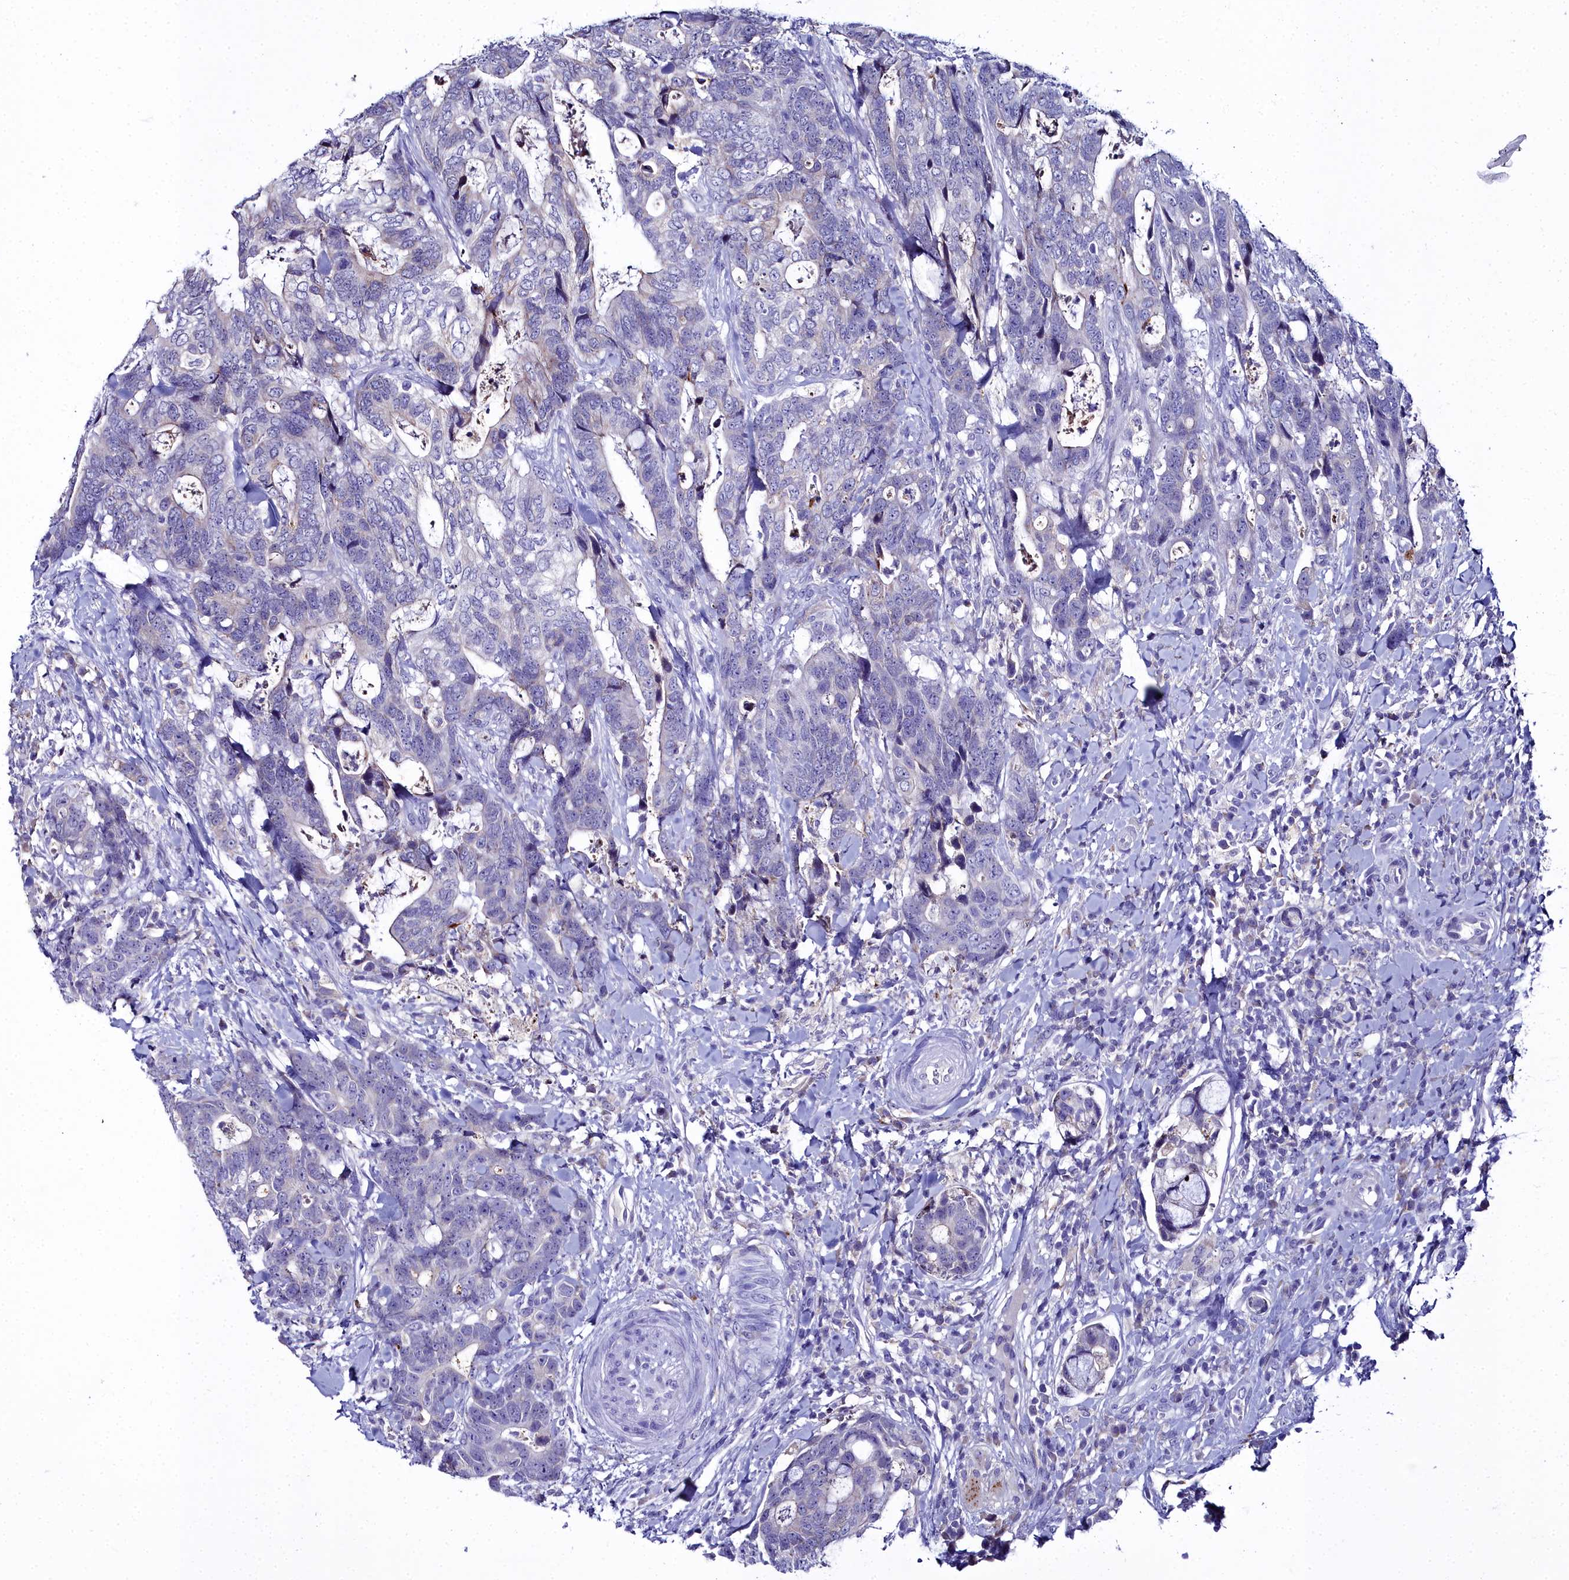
{"staining": {"intensity": "negative", "quantity": "none", "location": "none"}, "tissue": "colorectal cancer", "cell_type": "Tumor cells", "image_type": "cancer", "snomed": [{"axis": "morphology", "description": "Adenocarcinoma, NOS"}, {"axis": "topography", "description": "Colon"}], "caption": "A photomicrograph of adenocarcinoma (colorectal) stained for a protein demonstrates no brown staining in tumor cells.", "gene": "ELAPOR2", "patient": {"sex": "female", "age": 82}}